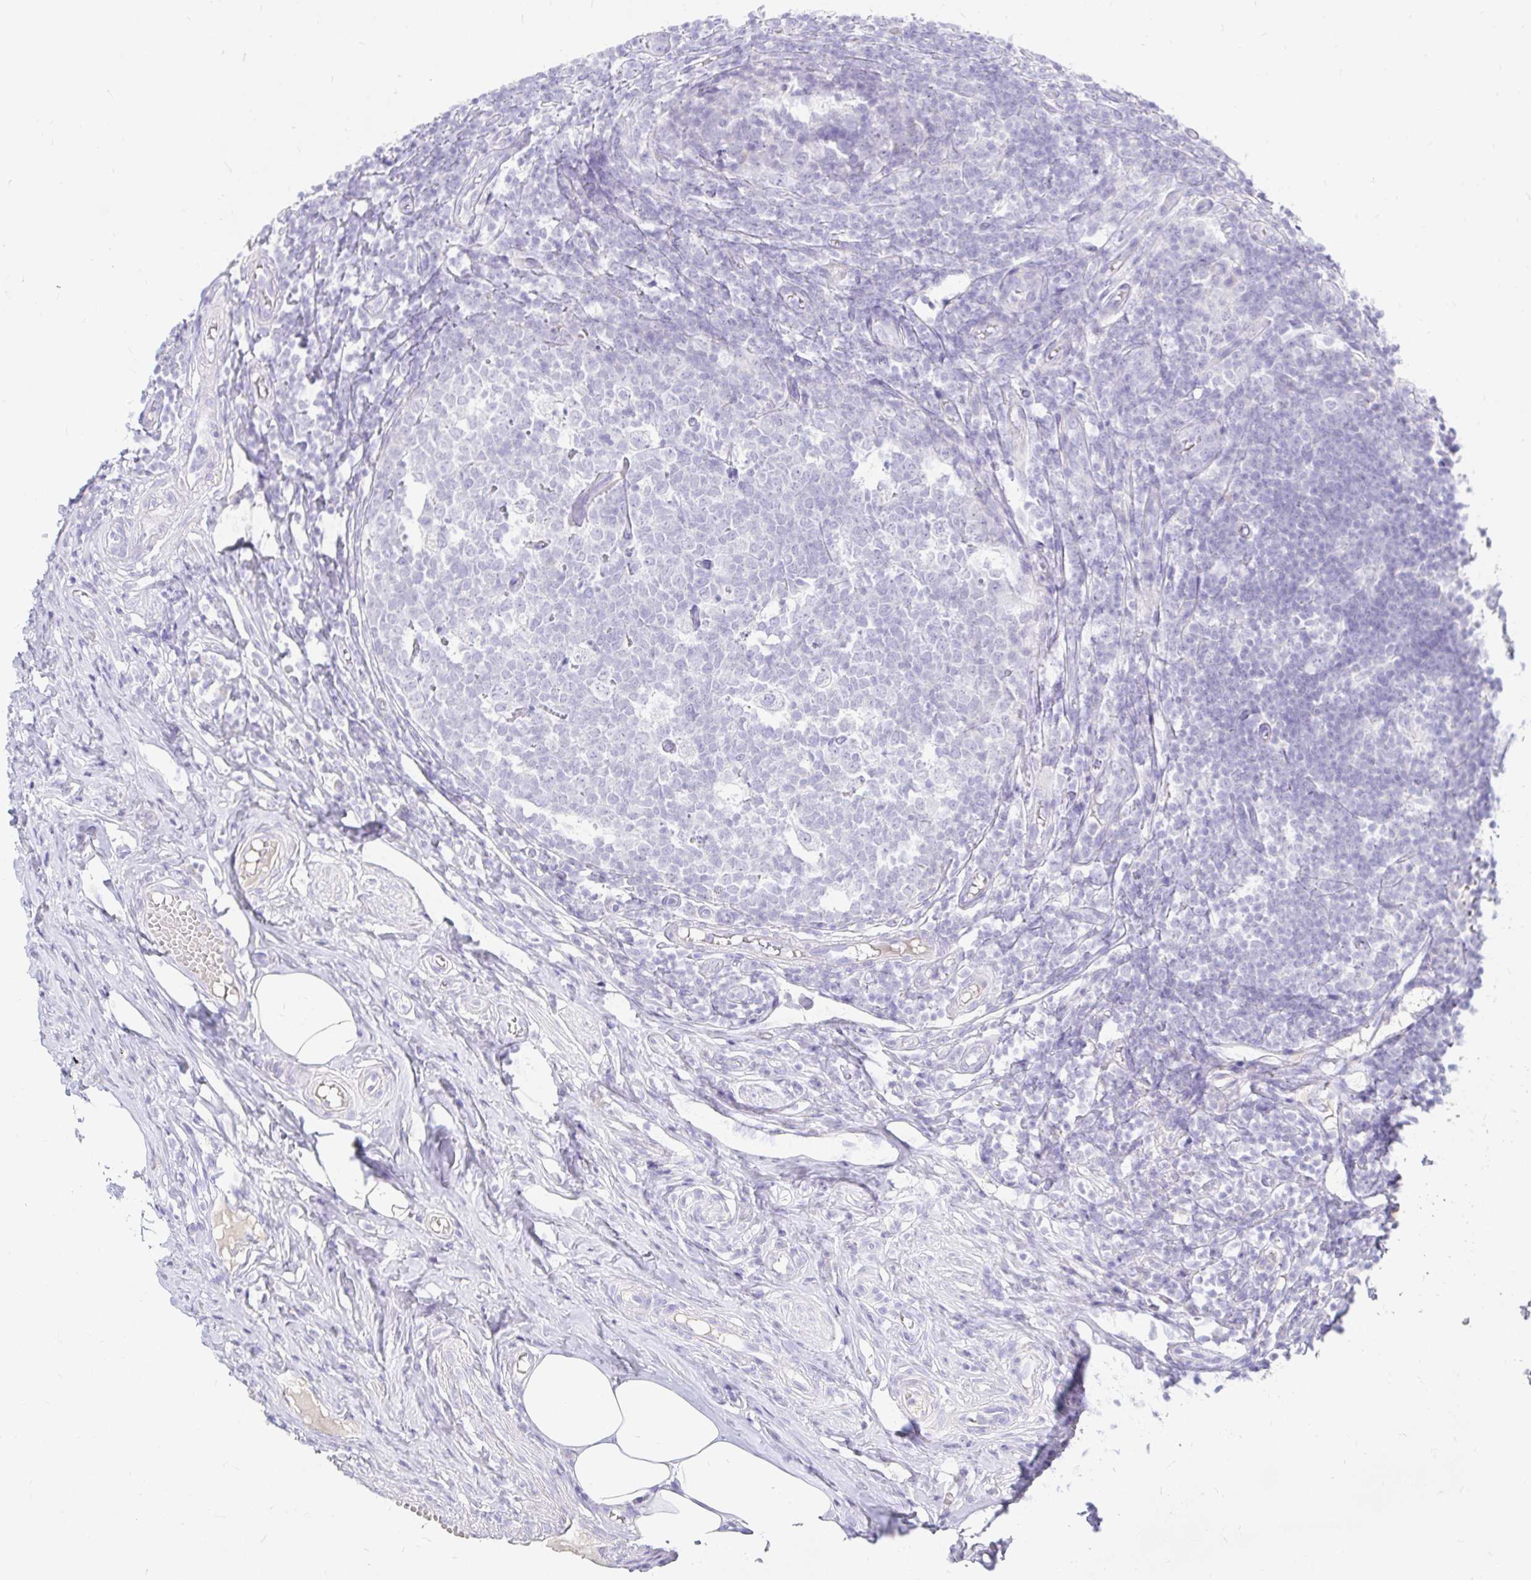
{"staining": {"intensity": "negative", "quantity": "none", "location": "none"}, "tissue": "appendix", "cell_type": "Glandular cells", "image_type": "normal", "snomed": [{"axis": "morphology", "description": "Normal tissue, NOS"}, {"axis": "topography", "description": "Appendix"}], "caption": "DAB (3,3'-diaminobenzidine) immunohistochemical staining of unremarkable human appendix shows no significant expression in glandular cells.", "gene": "NR2E1", "patient": {"sex": "male", "age": 18}}